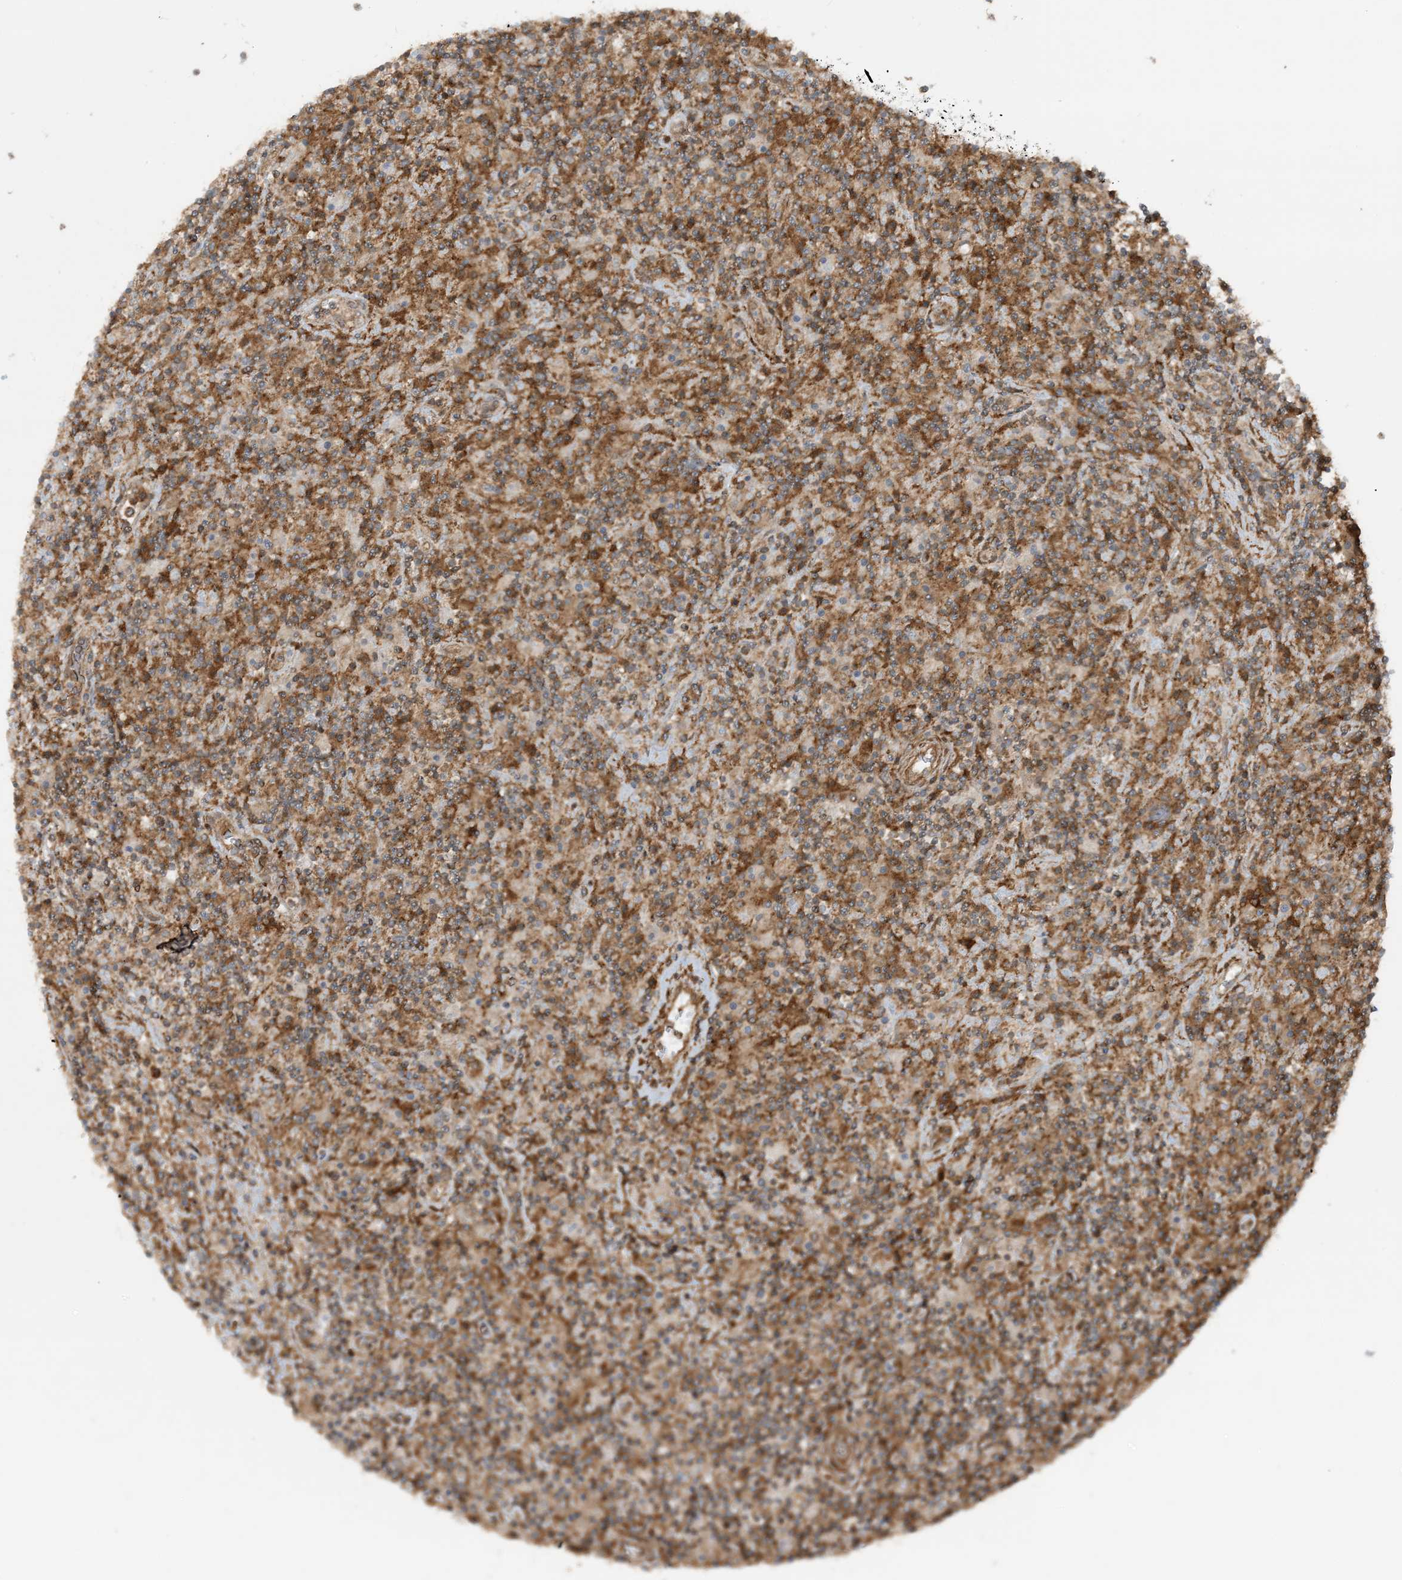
{"staining": {"intensity": "moderate", "quantity": ">75%", "location": "cytoplasmic/membranous"}, "tissue": "lymphoma", "cell_type": "Tumor cells", "image_type": "cancer", "snomed": [{"axis": "morphology", "description": "Hodgkin's disease, NOS"}, {"axis": "topography", "description": "Lymph node"}], "caption": "An IHC histopathology image of tumor tissue is shown. Protein staining in brown highlights moderate cytoplasmic/membranous positivity in Hodgkin's disease within tumor cells.", "gene": "STAM2", "patient": {"sex": "male", "age": 70}}